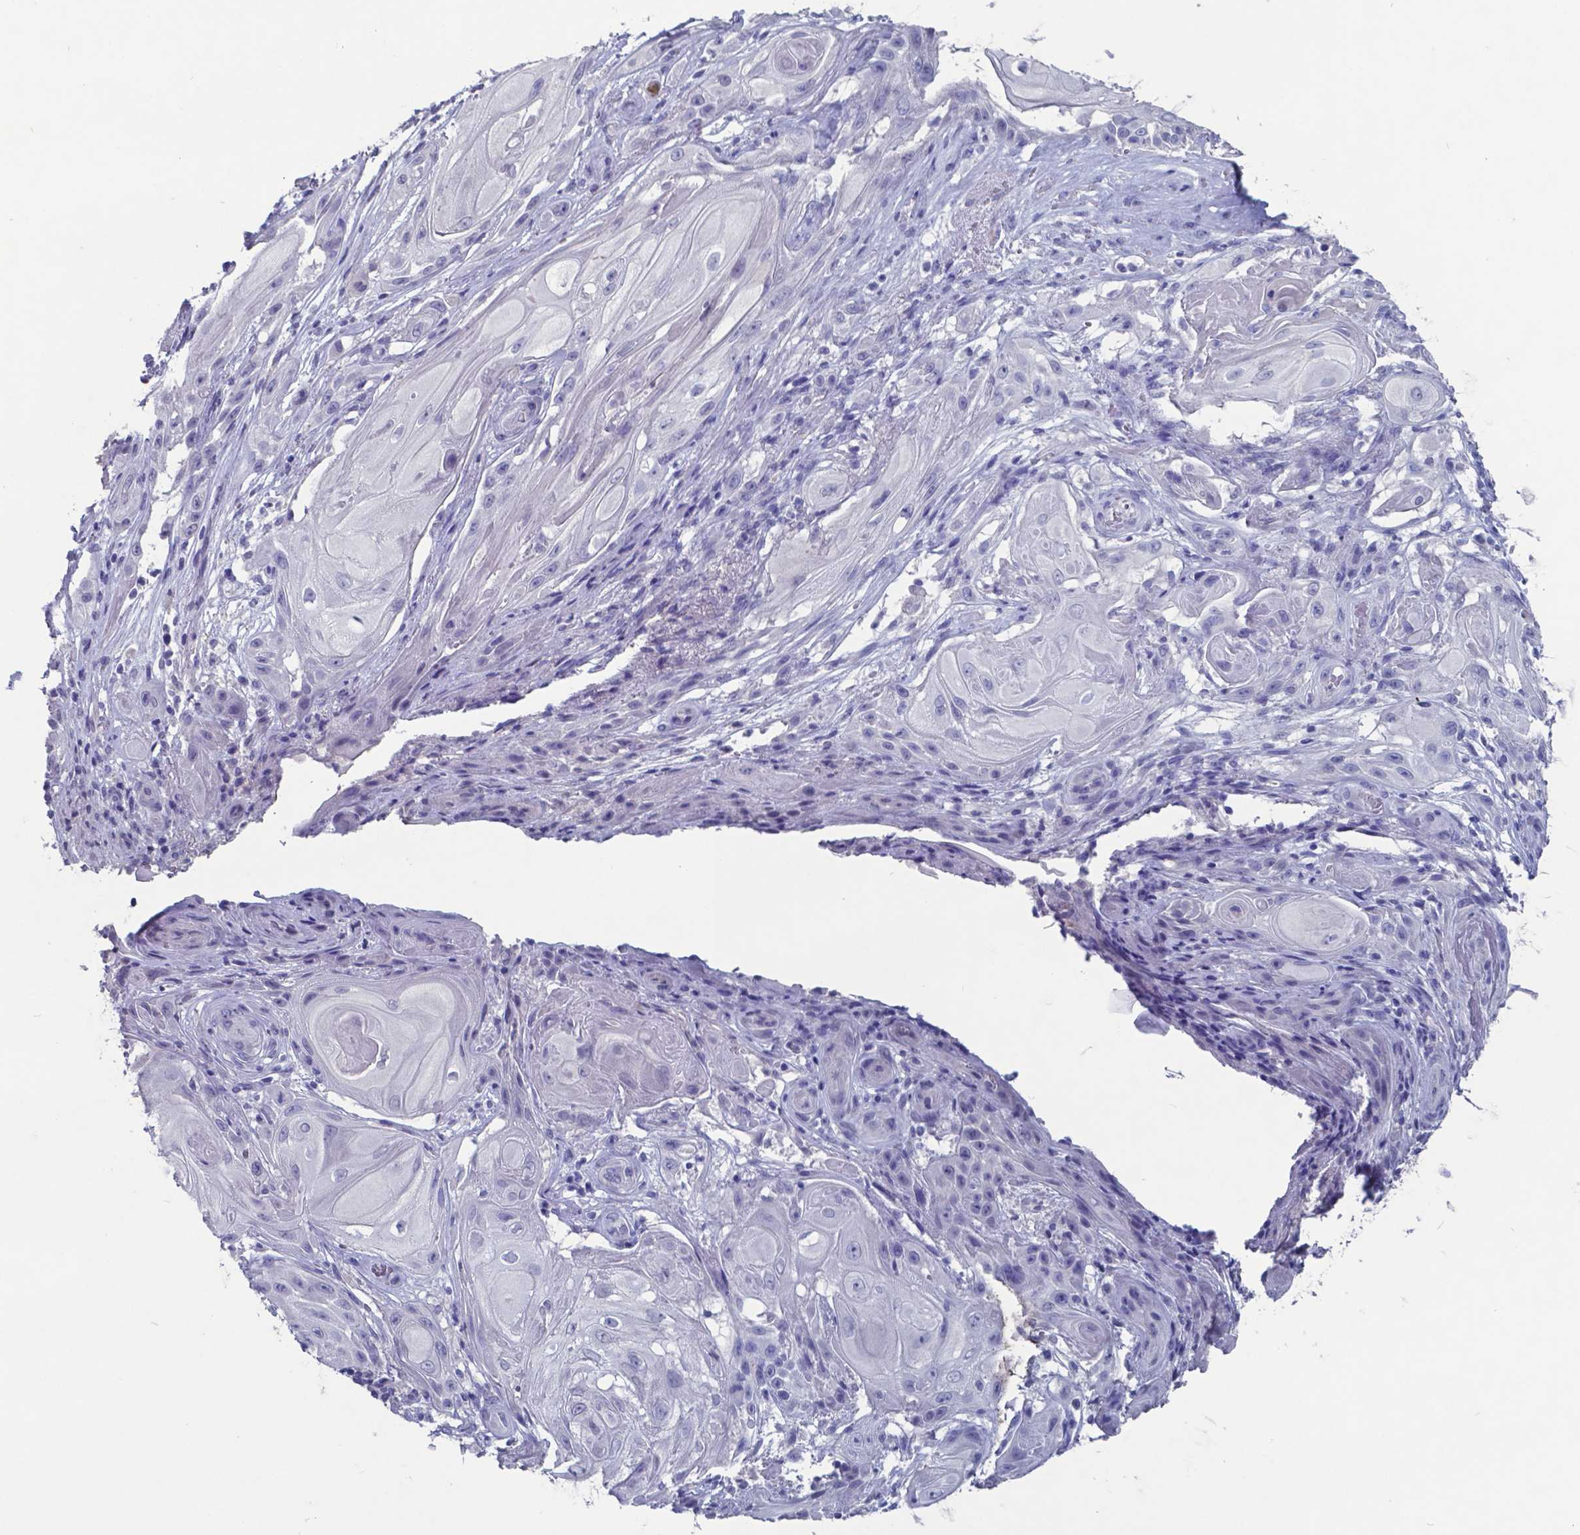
{"staining": {"intensity": "negative", "quantity": "none", "location": "none"}, "tissue": "skin cancer", "cell_type": "Tumor cells", "image_type": "cancer", "snomed": [{"axis": "morphology", "description": "Squamous cell carcinoma, NOS"}, {"axis": "topography", "description": "Skin"}], "caption": "Tumor cells show no significant expression in squamous cell carcinoma (skin).", "gene": "TTR", "patient": {"sex": "male", "age": 62}}